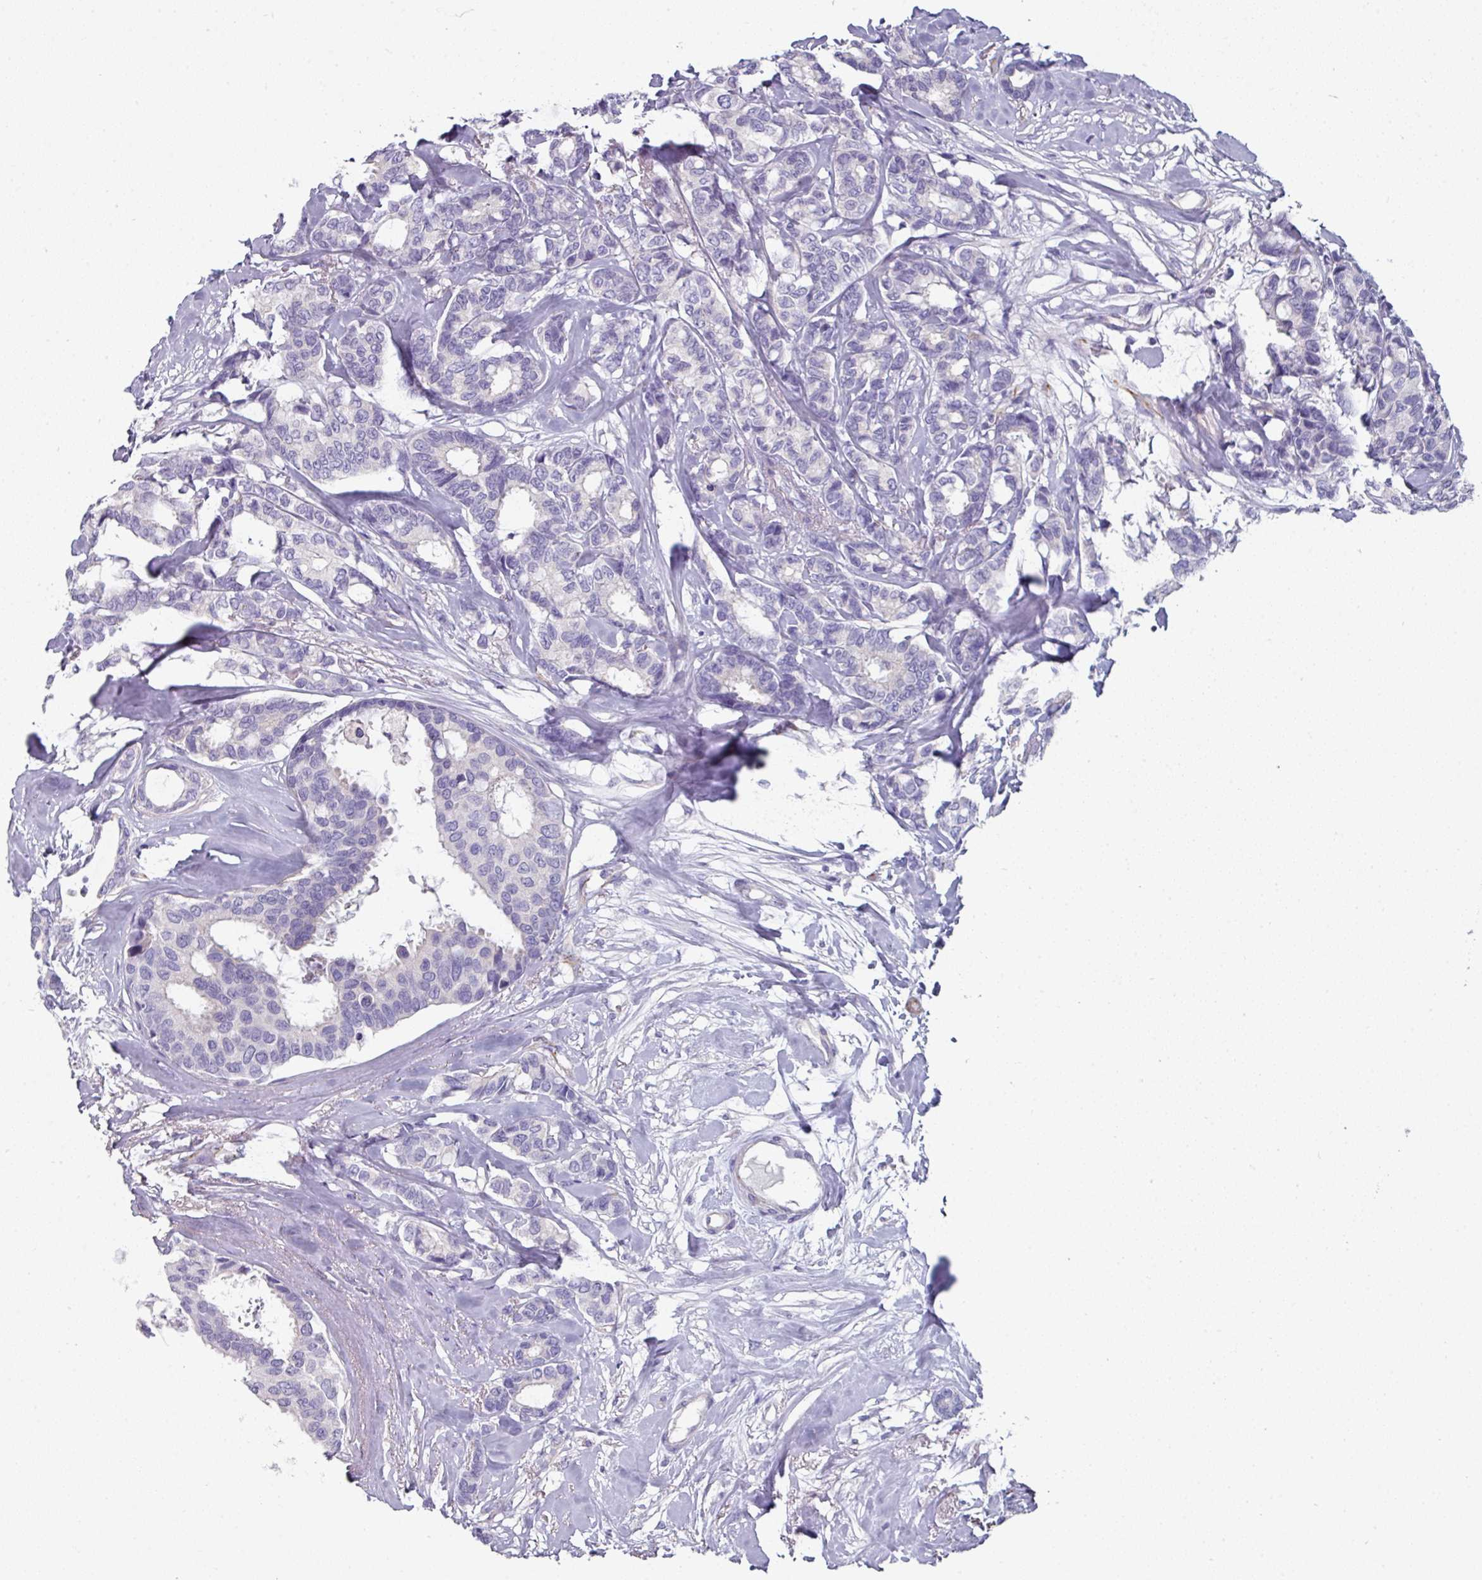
{"staining": {"intensity": "negative", "quantity": "none", "location": "none"}, "tissue": "breast cancer", "cell_type": "Tumor cells", "image_type": "cancer", "snomed": [{"axis": "morphology", "description": "Duct carcinoma"}, {"axis": "topography", "description": "Breast"}], "caption": "Tumor cells show no significant positivity in breast cancer (infiltrating ductal carcinoma).", "gene": "SLC17A7", "patient": {"sex": "female", "age": 87}}